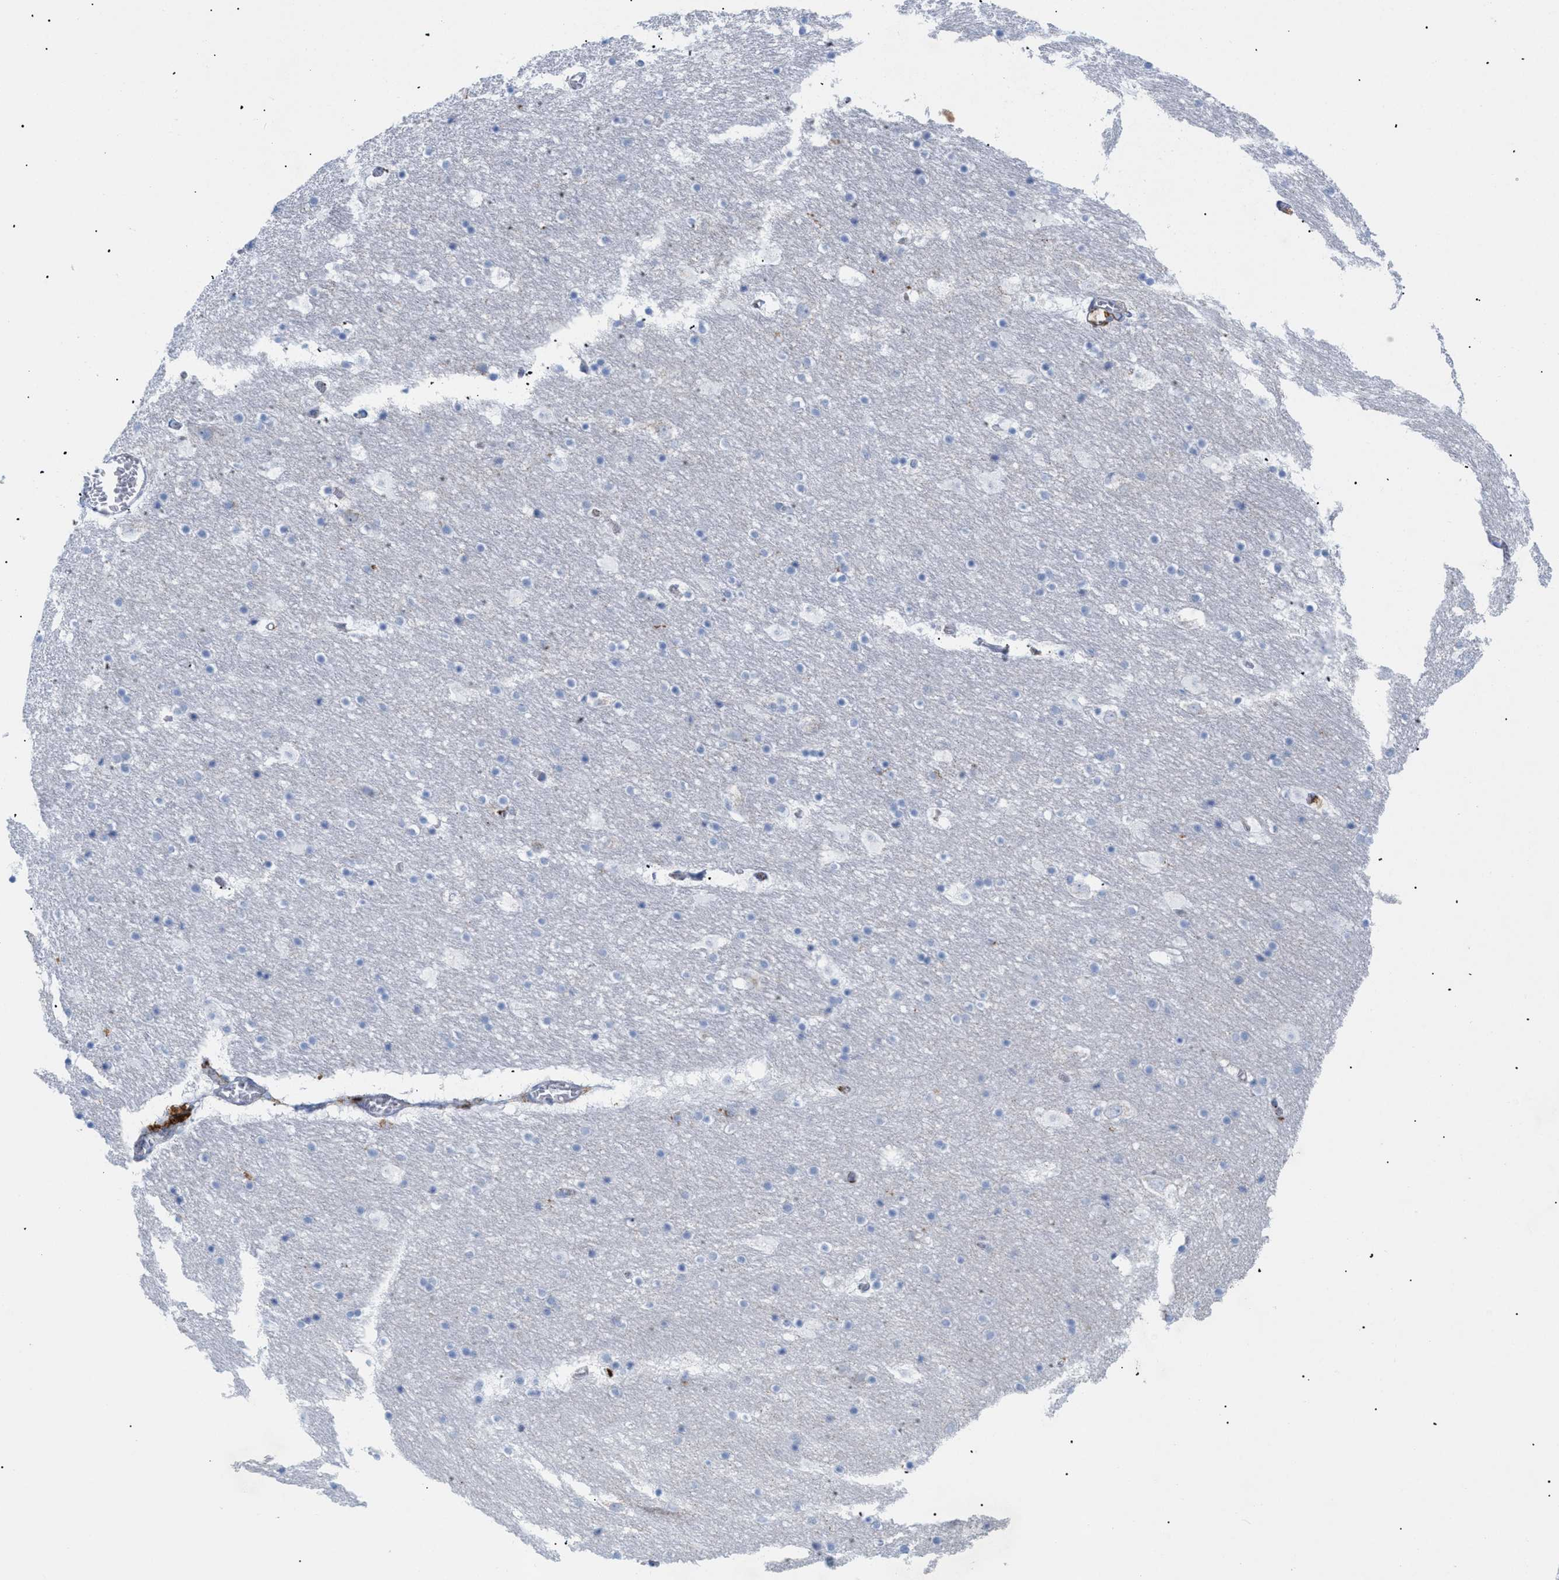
{"staining": {"intensity": "strong", "quantity": "<25%", "location": "cytoplasmic/membranous"}, "tissue": "hippocampus", "cell_type": "Glial cells", "image_type": "normal", "snomed": [{"axis": "morphology", "description": "Normal tissue, NOS"}, {"axis": "topography", "description": "Hippocampus"}], "caption": "Immunohistochemical staining of unremarkable human hippocampus demonstrates medium levels of strong cytoplasmic/membranous positivity in about <25% of glial cells. Immunohistochemistry (ihc) stains the protein of interest in brown and the nuclei are stained blue.", "gene": "DRAM2", "patient": {"sex": "male", "age": 45}}